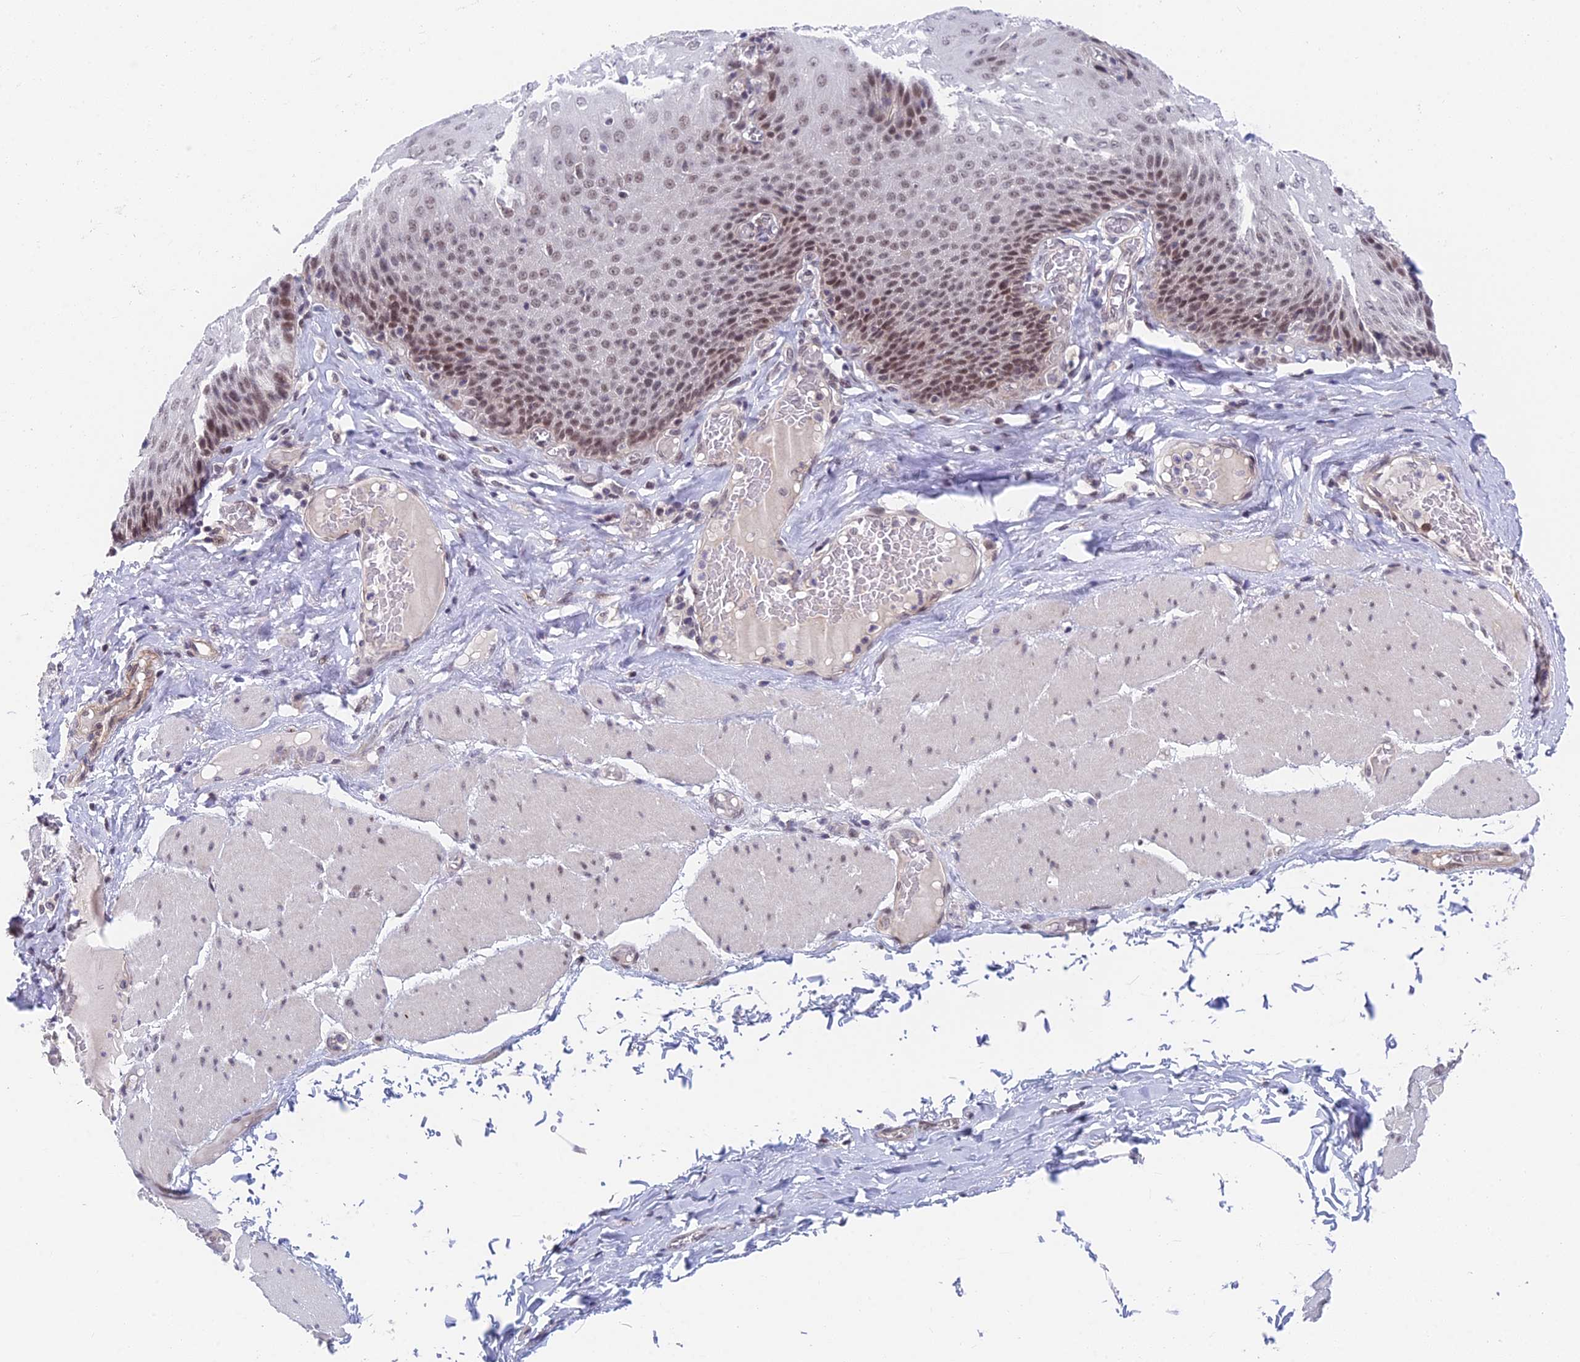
{"staining": {"intensity": "moderate", "quantity": "25%-75%", "location": "nuclear"}, "tissue": "esophagus", "cell_type": "Squamous epithelial cells", "image_type": "normal", "snomed": [{"axis": "morphology", "description": "Normal tissue, NOS"}, {"axis": "topography", "description": "Esophagus"}], "caption": "About 25%-75% of squamous epithelial cells in unremarkable human esophagus reveal moderate nuclear protein staining as visualized by brown immunohistochemical staining.", "gene": "NSMCE1", "patient": {"sex": "male", "age": 60}}